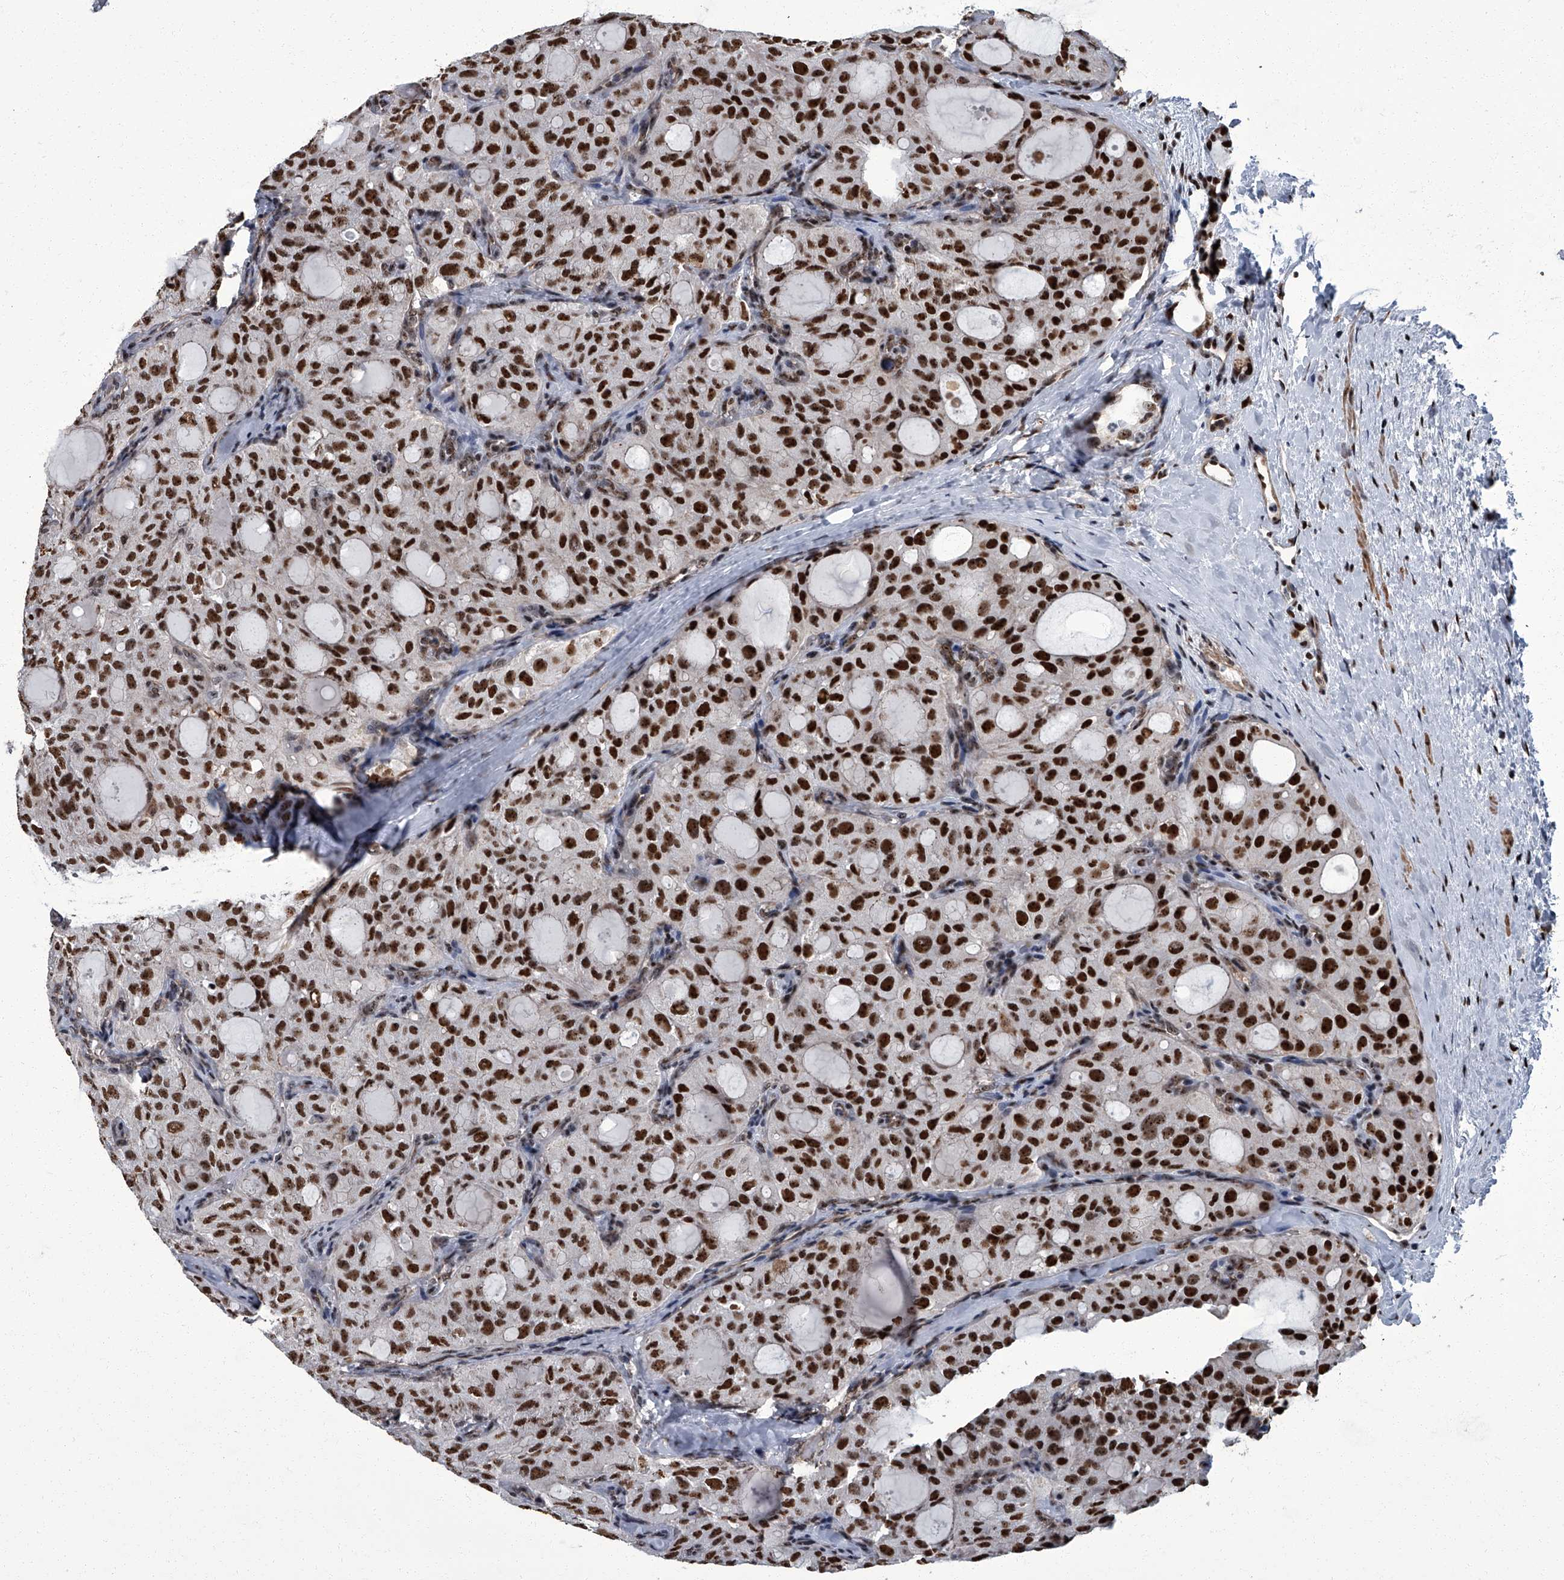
{"staining": {"intensity": "strong", "quantity": ">75%", "location": "nuclear"}, "tissue": "thyroid cancer", "cell_type": "Tumor cells", "image_type": "cancer", "snomed": [{"axis": "morphology", "description": "Follicular adenoma carcinoma, NOS"}, {"axis": "topography", "description": "Thyroid gland"}], "caption": "Immunohistochemistry (IHC) micrograph of thyroid cancer (follicular adenoma carcinoma) stained for a protein (brown), which demonstrates high levels of strong nuclear staining in about >75% of tumor cells.", "gene": "ZNF518B", "patient": {"sex": "male", "age": 75}}